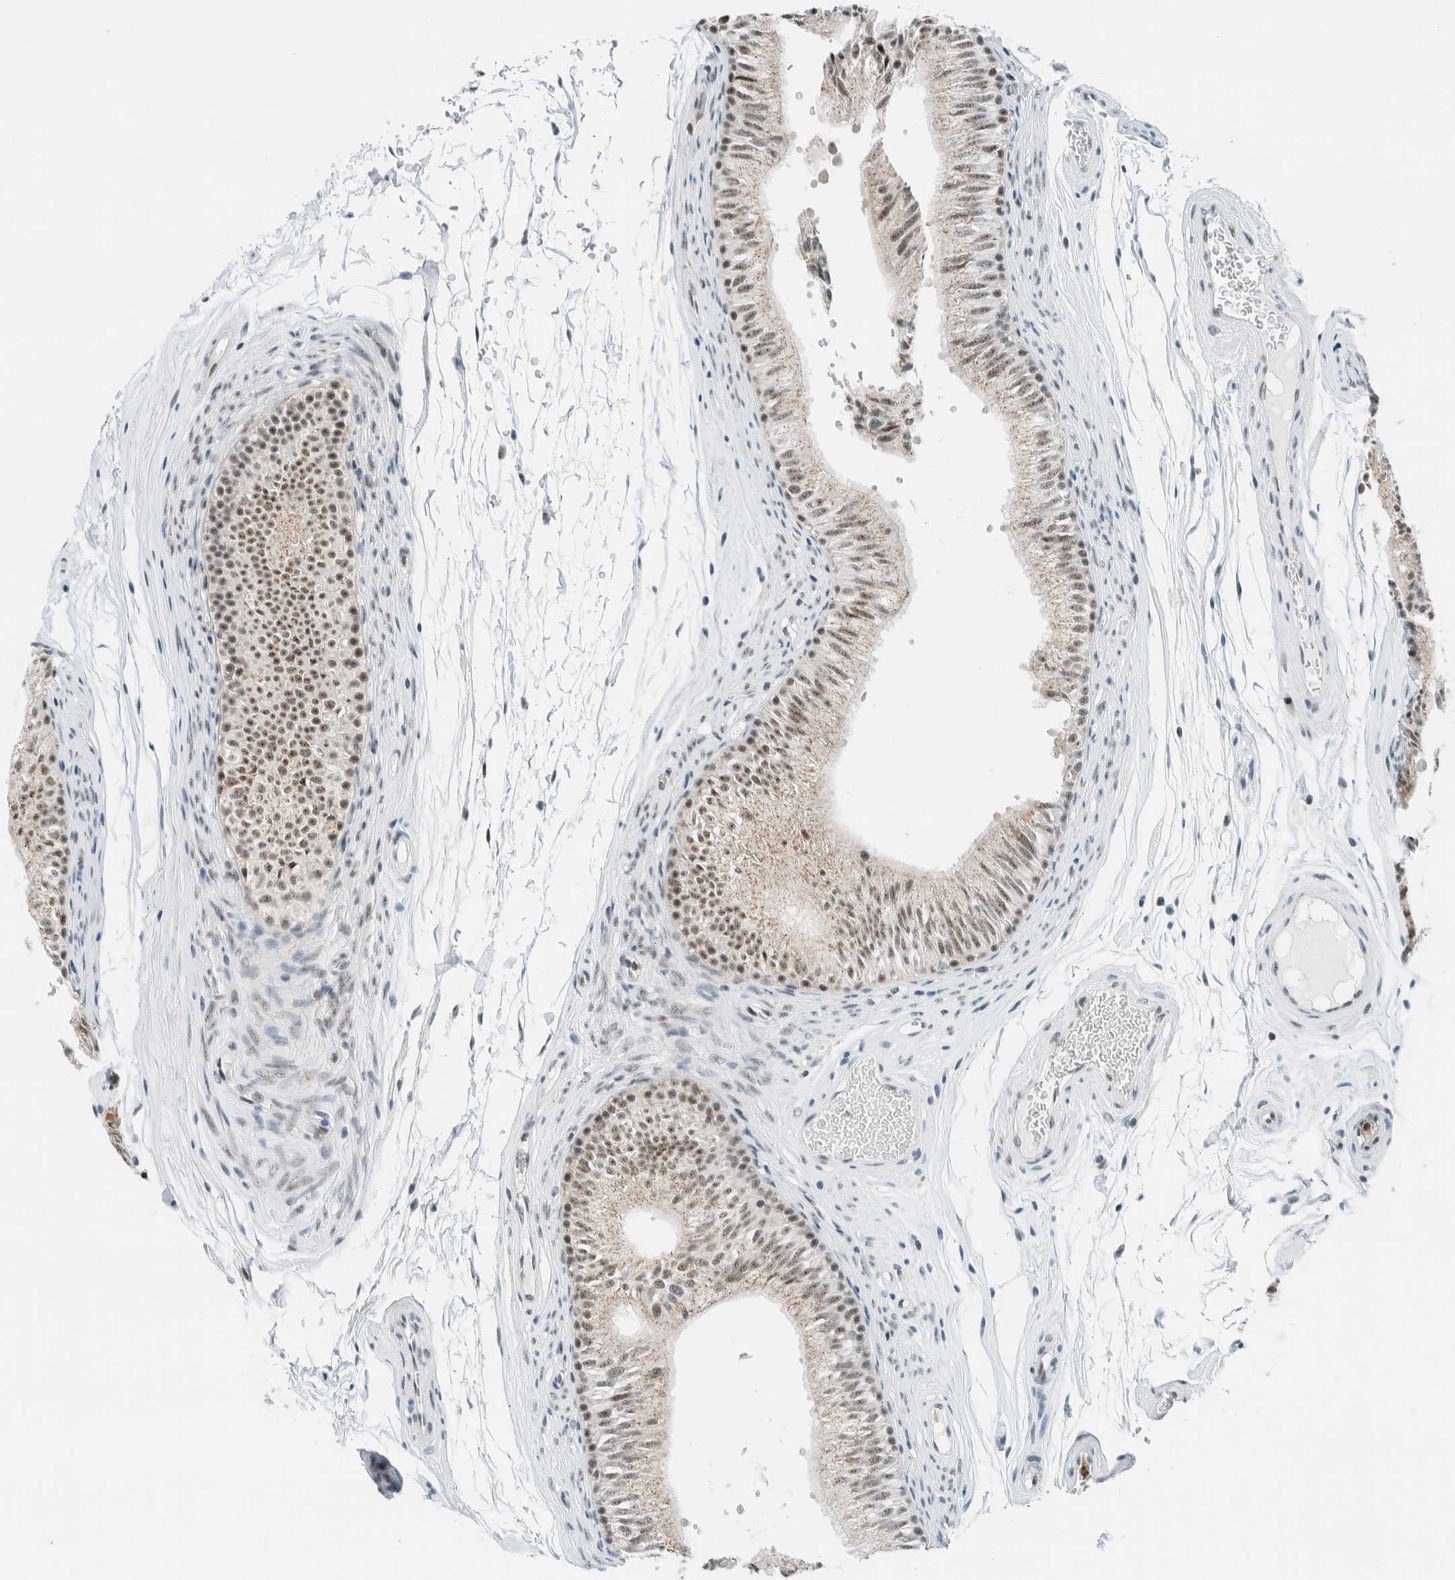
{"staining": {"intensity": "moderate", "quantity": ">75%", "location": "nuclear"}, "tissue": "epididymis", "cell_type": "Glandular cells", "image_type": "normal", "snomed": [{"axis": "morphology", "description": "Normal tissue, NOS"}, {"axis": "topography", "description": "Epididymis"}], "caption": "DAB immunohistochemical staining of normal human epididymis exhibits moderate nuclear protein staining in approximately >75% of glandular cells.", "gene": "CYSRT1", "patient": {"sex": "male", "age": 36}}